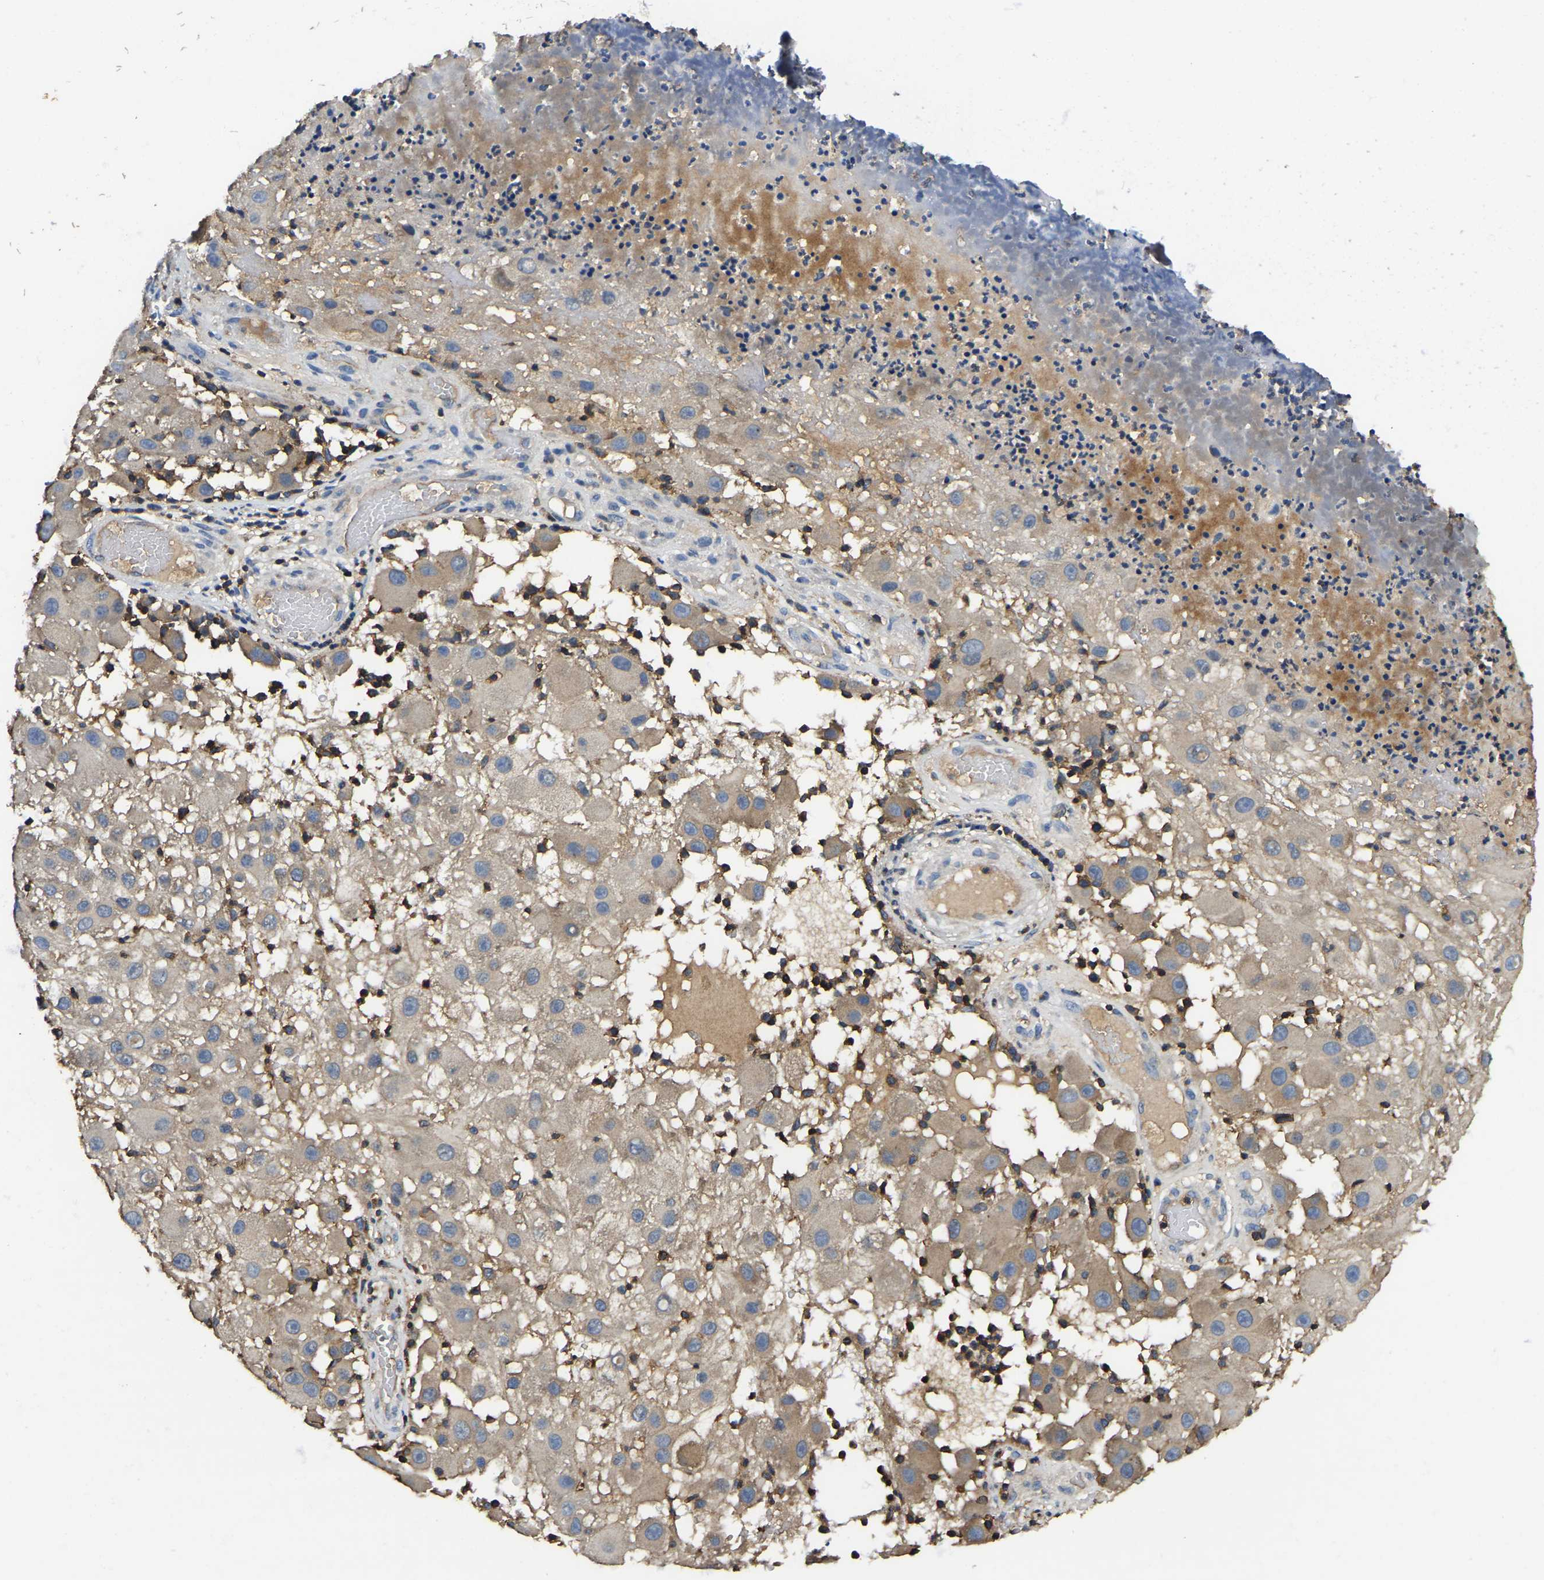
{"staining": {"intensity": "weak", "quantity": "25%-75%", "location": "cytoplasmic/membranous"}, "tissue": "melanoma", "cell_type": "Tumor cells", "image_type": "cancer", "snomed": [{"axis": "morphology", "description": "Malignant melanoma, NOS"}, {"axis": "topography", "description": "Skin"}], "caption": "Malignant melanoma was stained to show a protein in brown. There is low levels of weak cytoplasmic/membranous staining in about 25%-75% of tumor cells.", "gene": "SMPD2", "patient": {"sex": "female", "age": 81}}